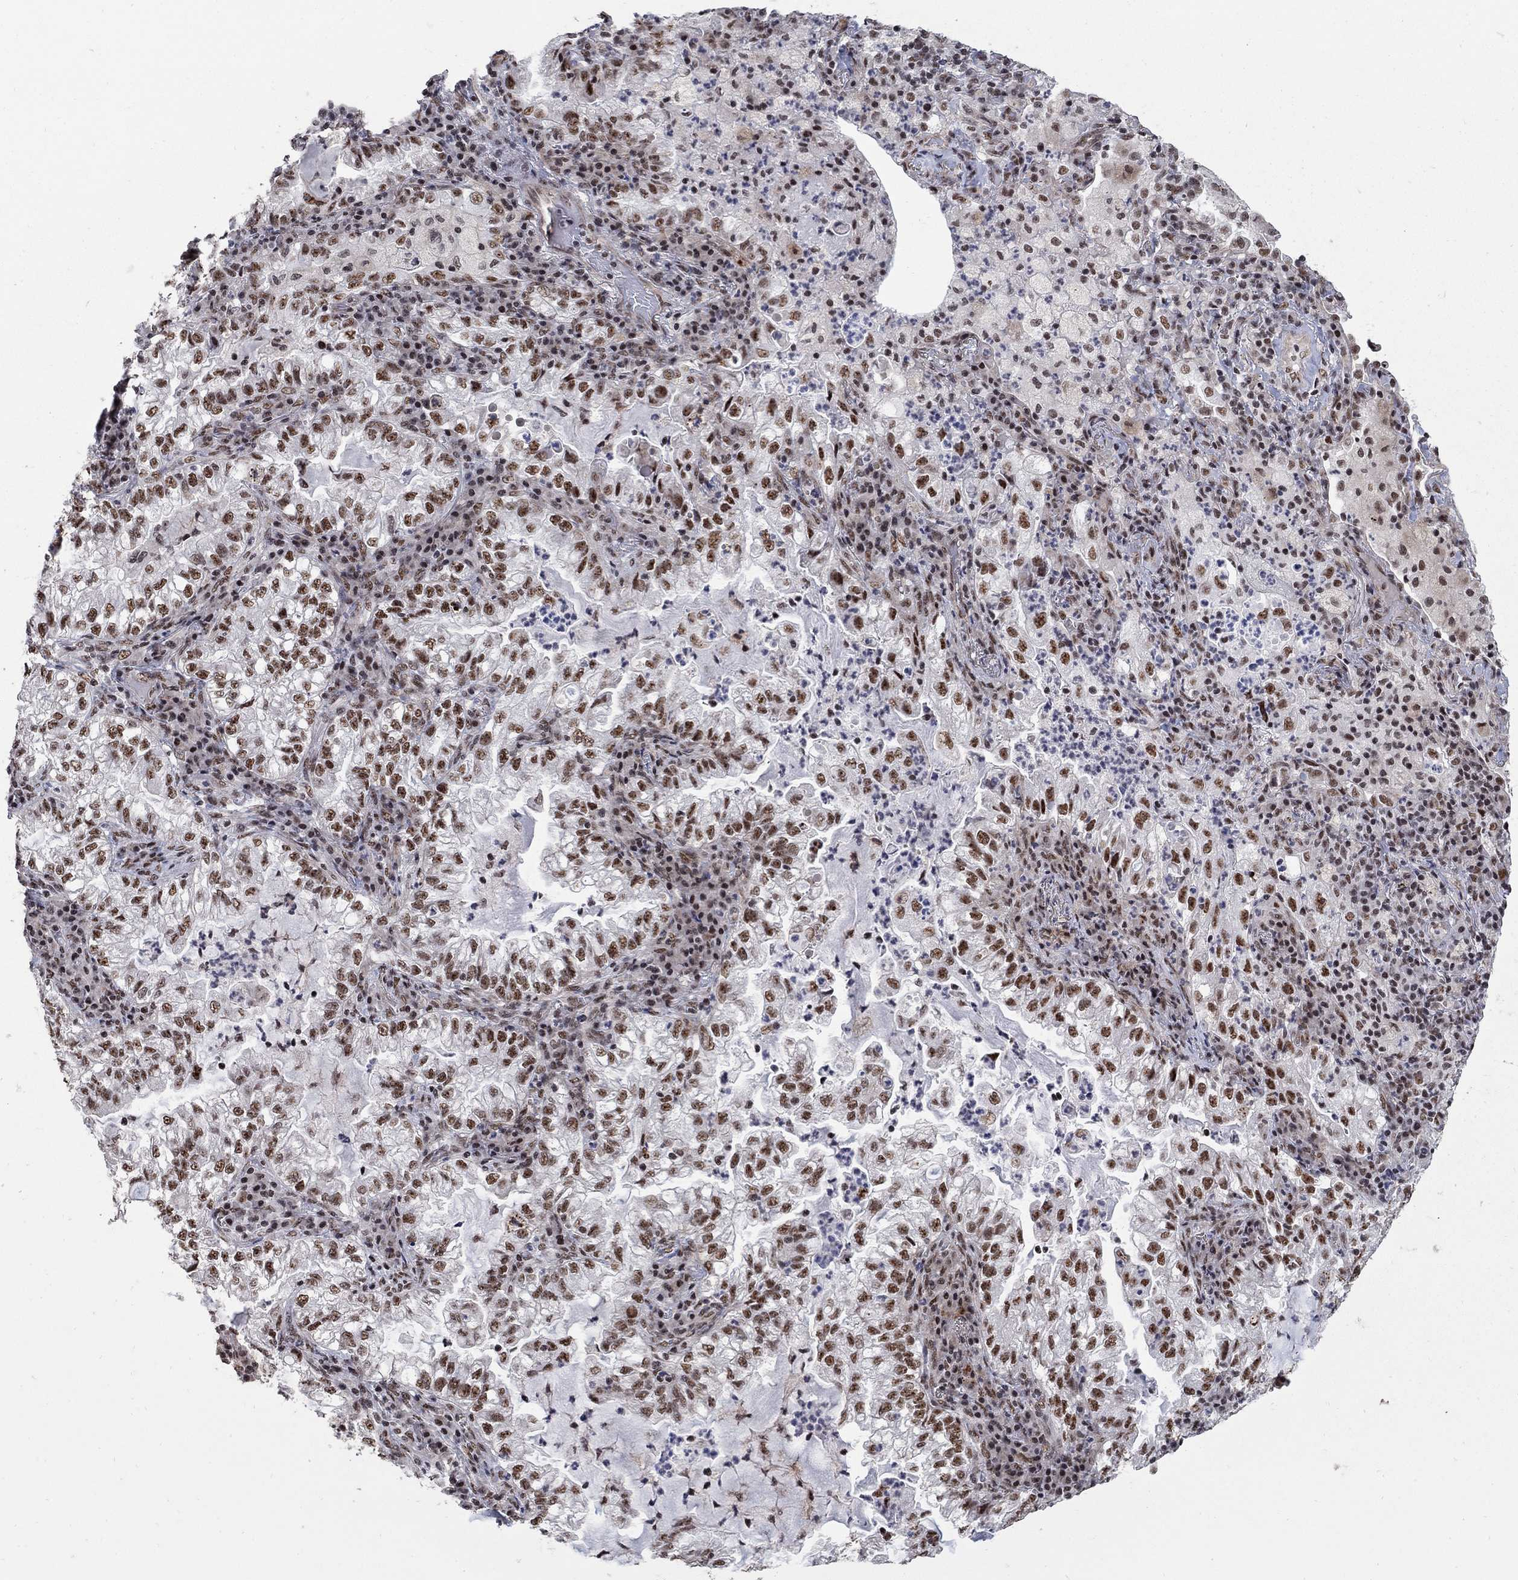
{"staining": {"intensity": "moderate", "quantity": ">75%", "location": "nuclear"}, "tissue": "lung cancer", "cell_type": "Tumor cells", "image_type": "cancer", "snomed": [{"axis": "morphology", "description": "Adenocarcinoma, NOS"}, {"axis": "topography", "description": "Lung"}], "caption": "A brown stain highlights moderate nuclear positivity of a protein in human lung adenocarcinoma tumor cells.", "gene": "PNISR", "patient": {"sex": "female", "age": 73}}